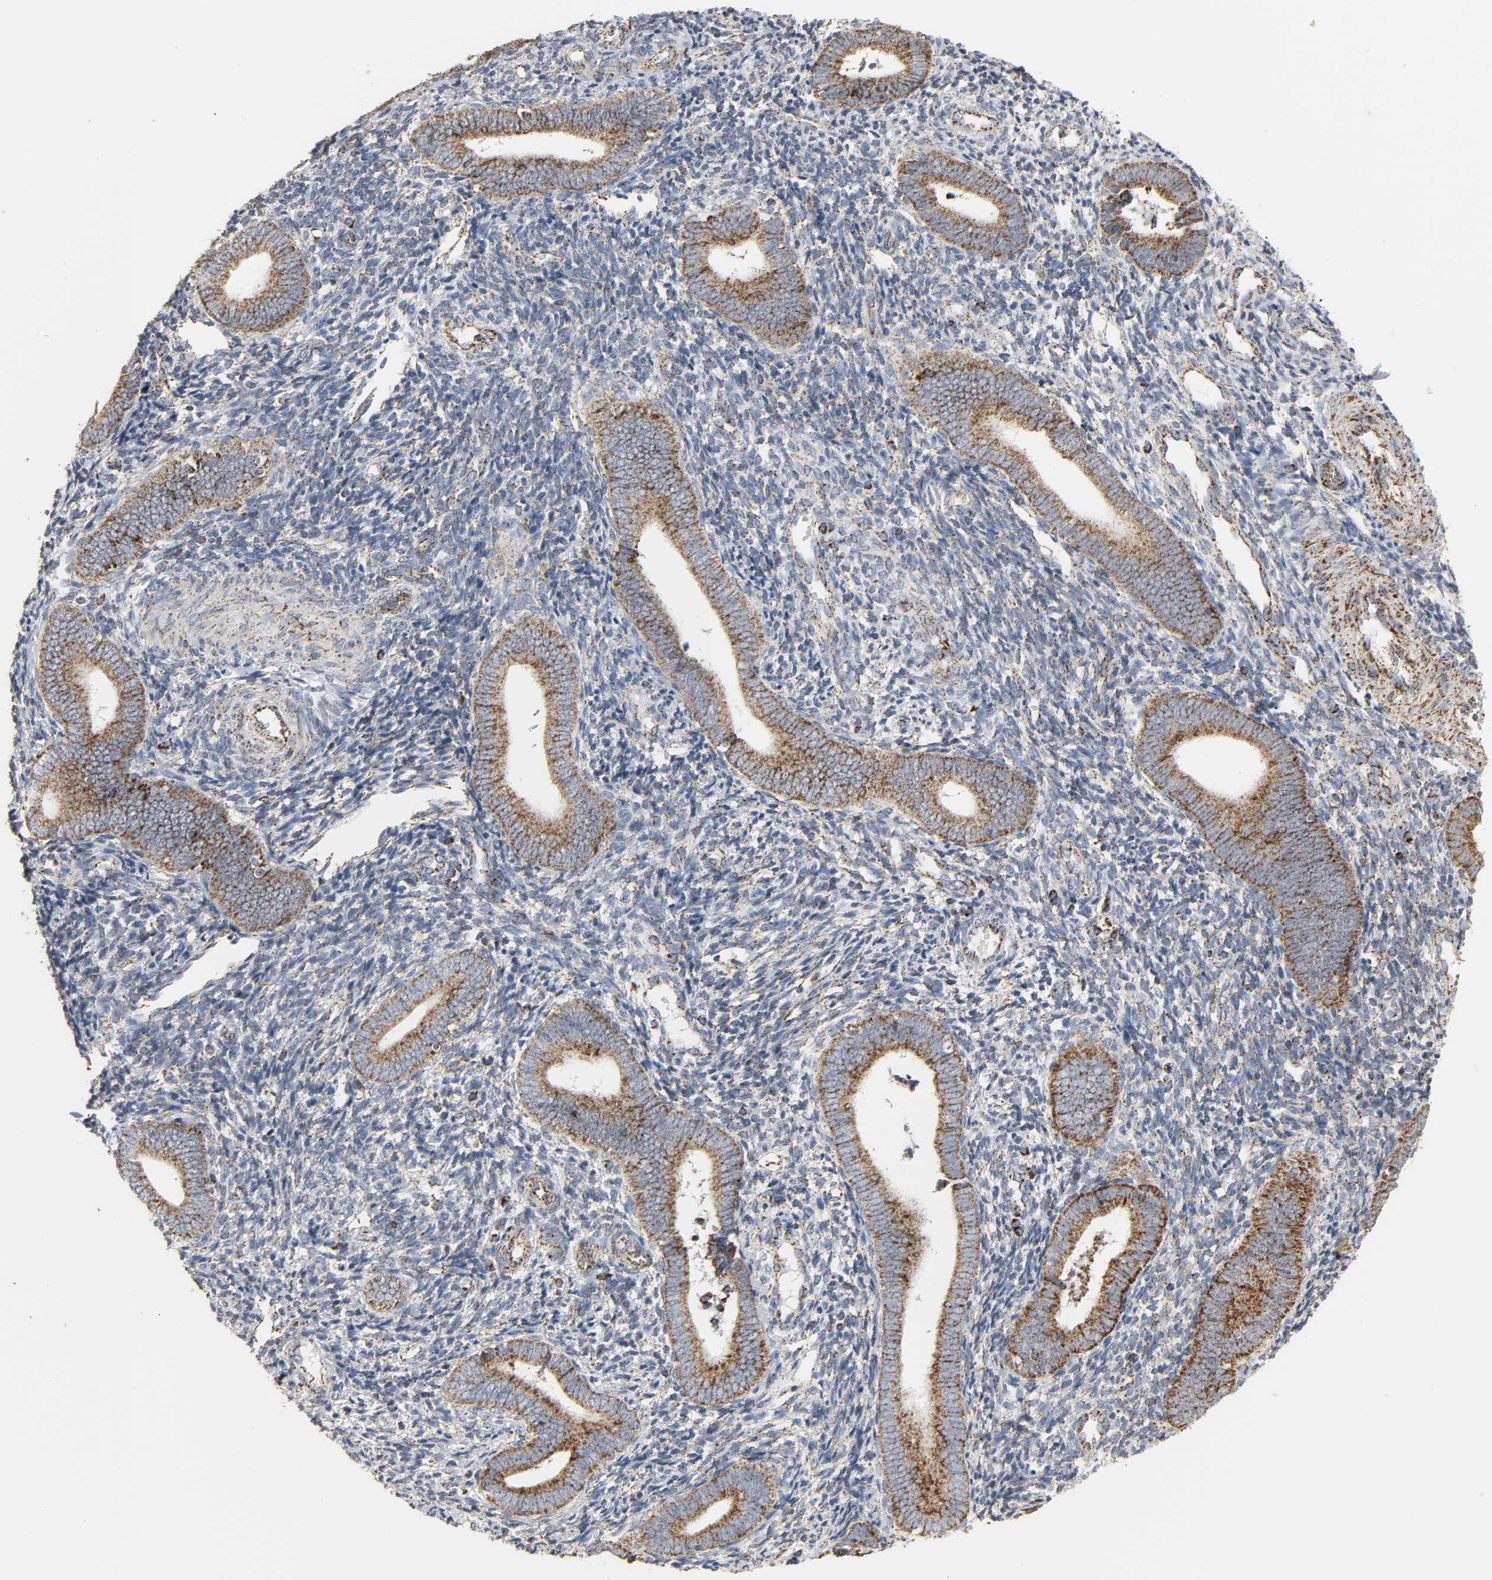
{"staining": {"intensity": "weak", "quantity": "25%-75%", "location": "cytoplasmic/membranous"}, "tissue": "endometrium", "cell_type": "Cells in endometrial stroma", "image_type": "normal", "snomed": [{"axis": "morphology", "description": "Normal tissue, NOS"}, {"axis": "topography", "description": "Uterus"}, {"axis": "topography", "description": "Endometrium"}], "caption": "Unremarkable endometrium reveals weak cytoplasmic/membranous expression in approximately 25%-75% of cells in endometrial stroma.", "gene": "ACAT1", "patient": {"sex": "female", "age": 33}}